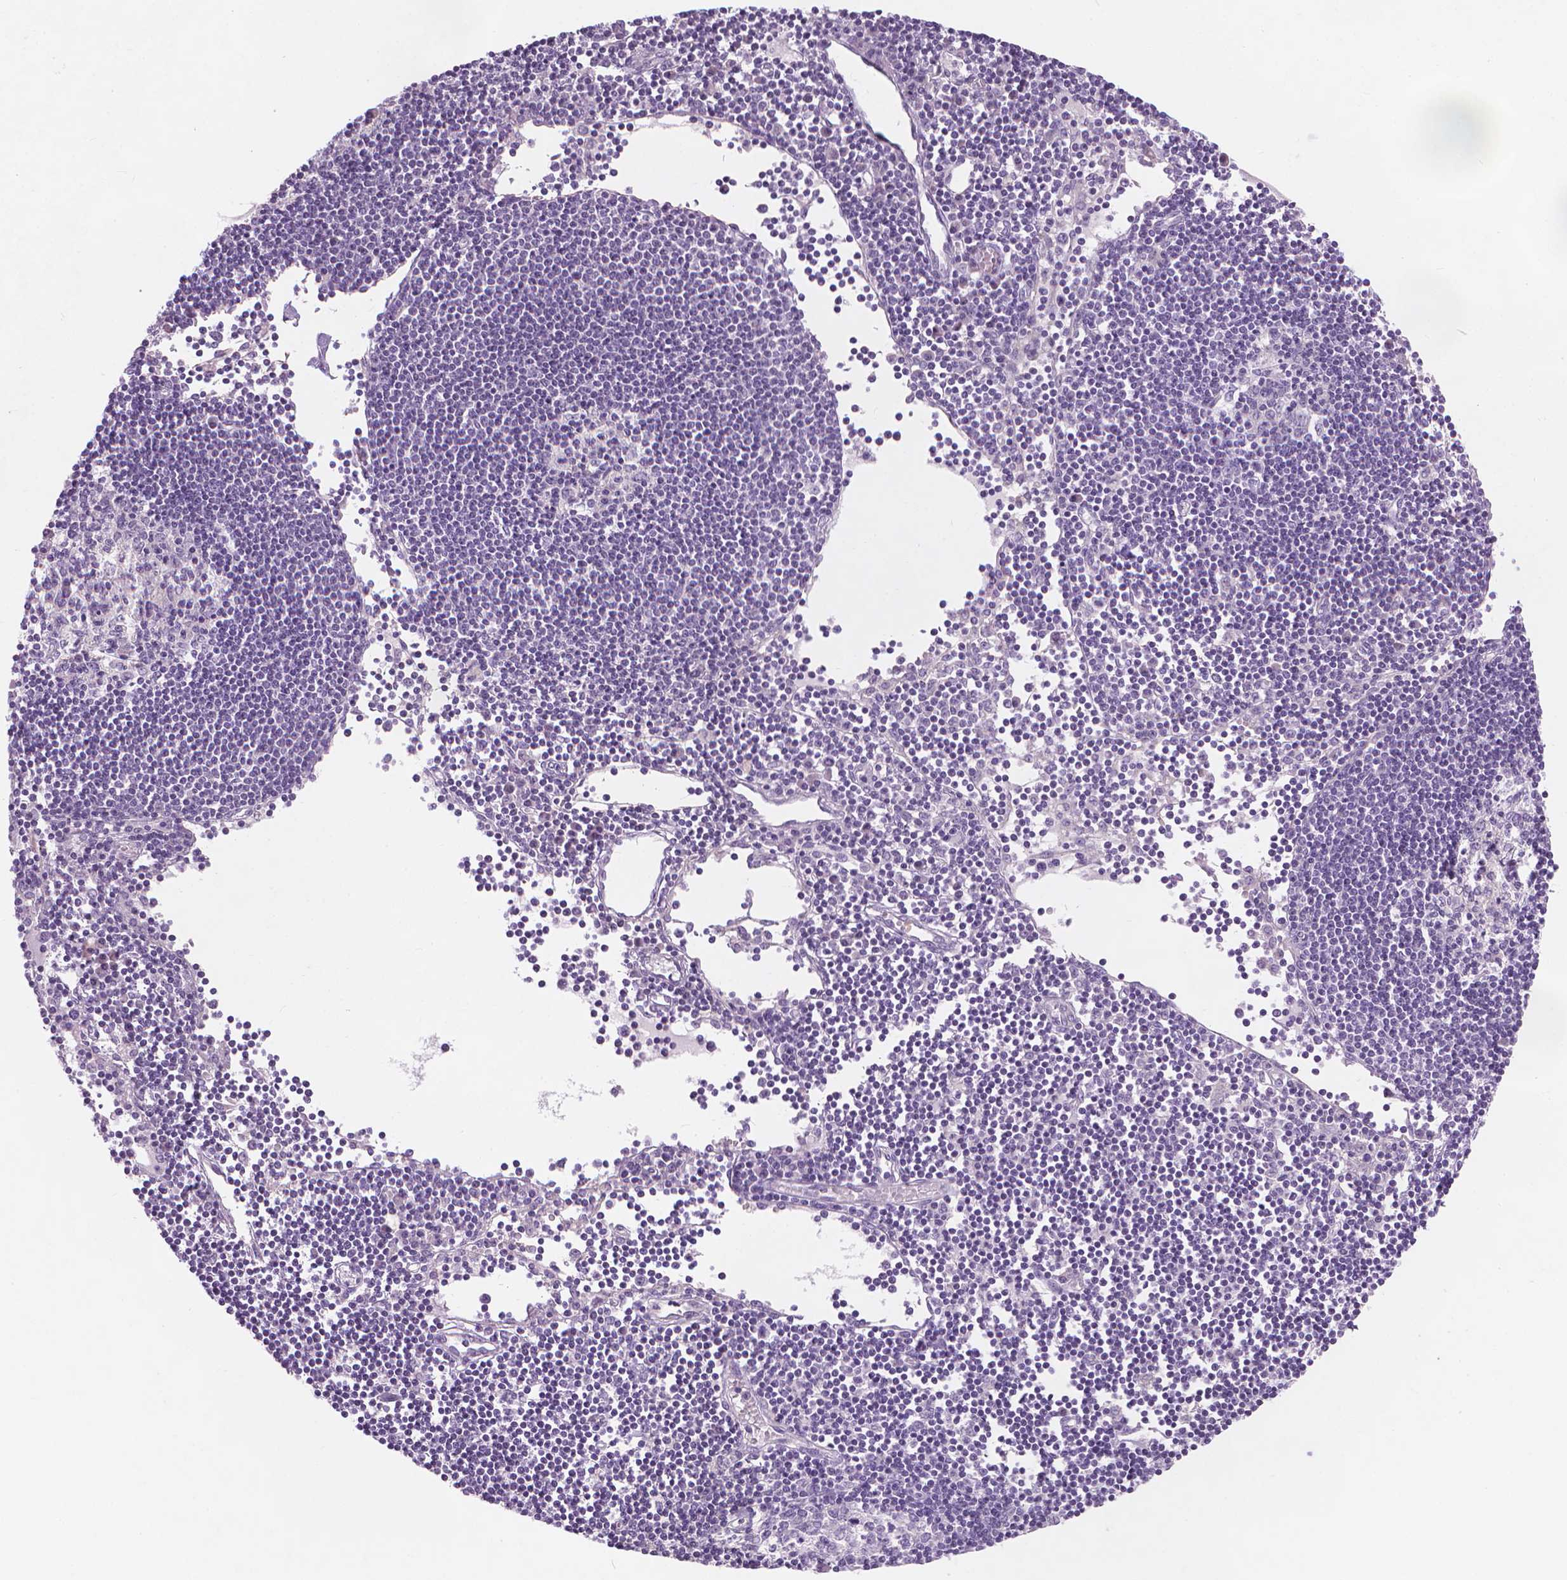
{"staining": {"intensity": "negative", "quantity": "none", "location": "none"}, "tissue": "lymph node", "cell_type": "Germinal center cells", "image_type": "normal", "snomed": [{"axis": "morphology", "description": "Normal tissue, NOS"}, {"axis": "topography", "description": "Lymph node"}], "caption": "This is a micrograph of immunohistochemistry staining of unremarkable lymph node, which shows no expression in germinal center cells. (DAB (3,3'-diaminobenzidine) immunohistochemistry visualized using brightfield microscopy, high magnification).", "gene": "GPRC5A", "patient": {"sex": "female", "age": 65}}